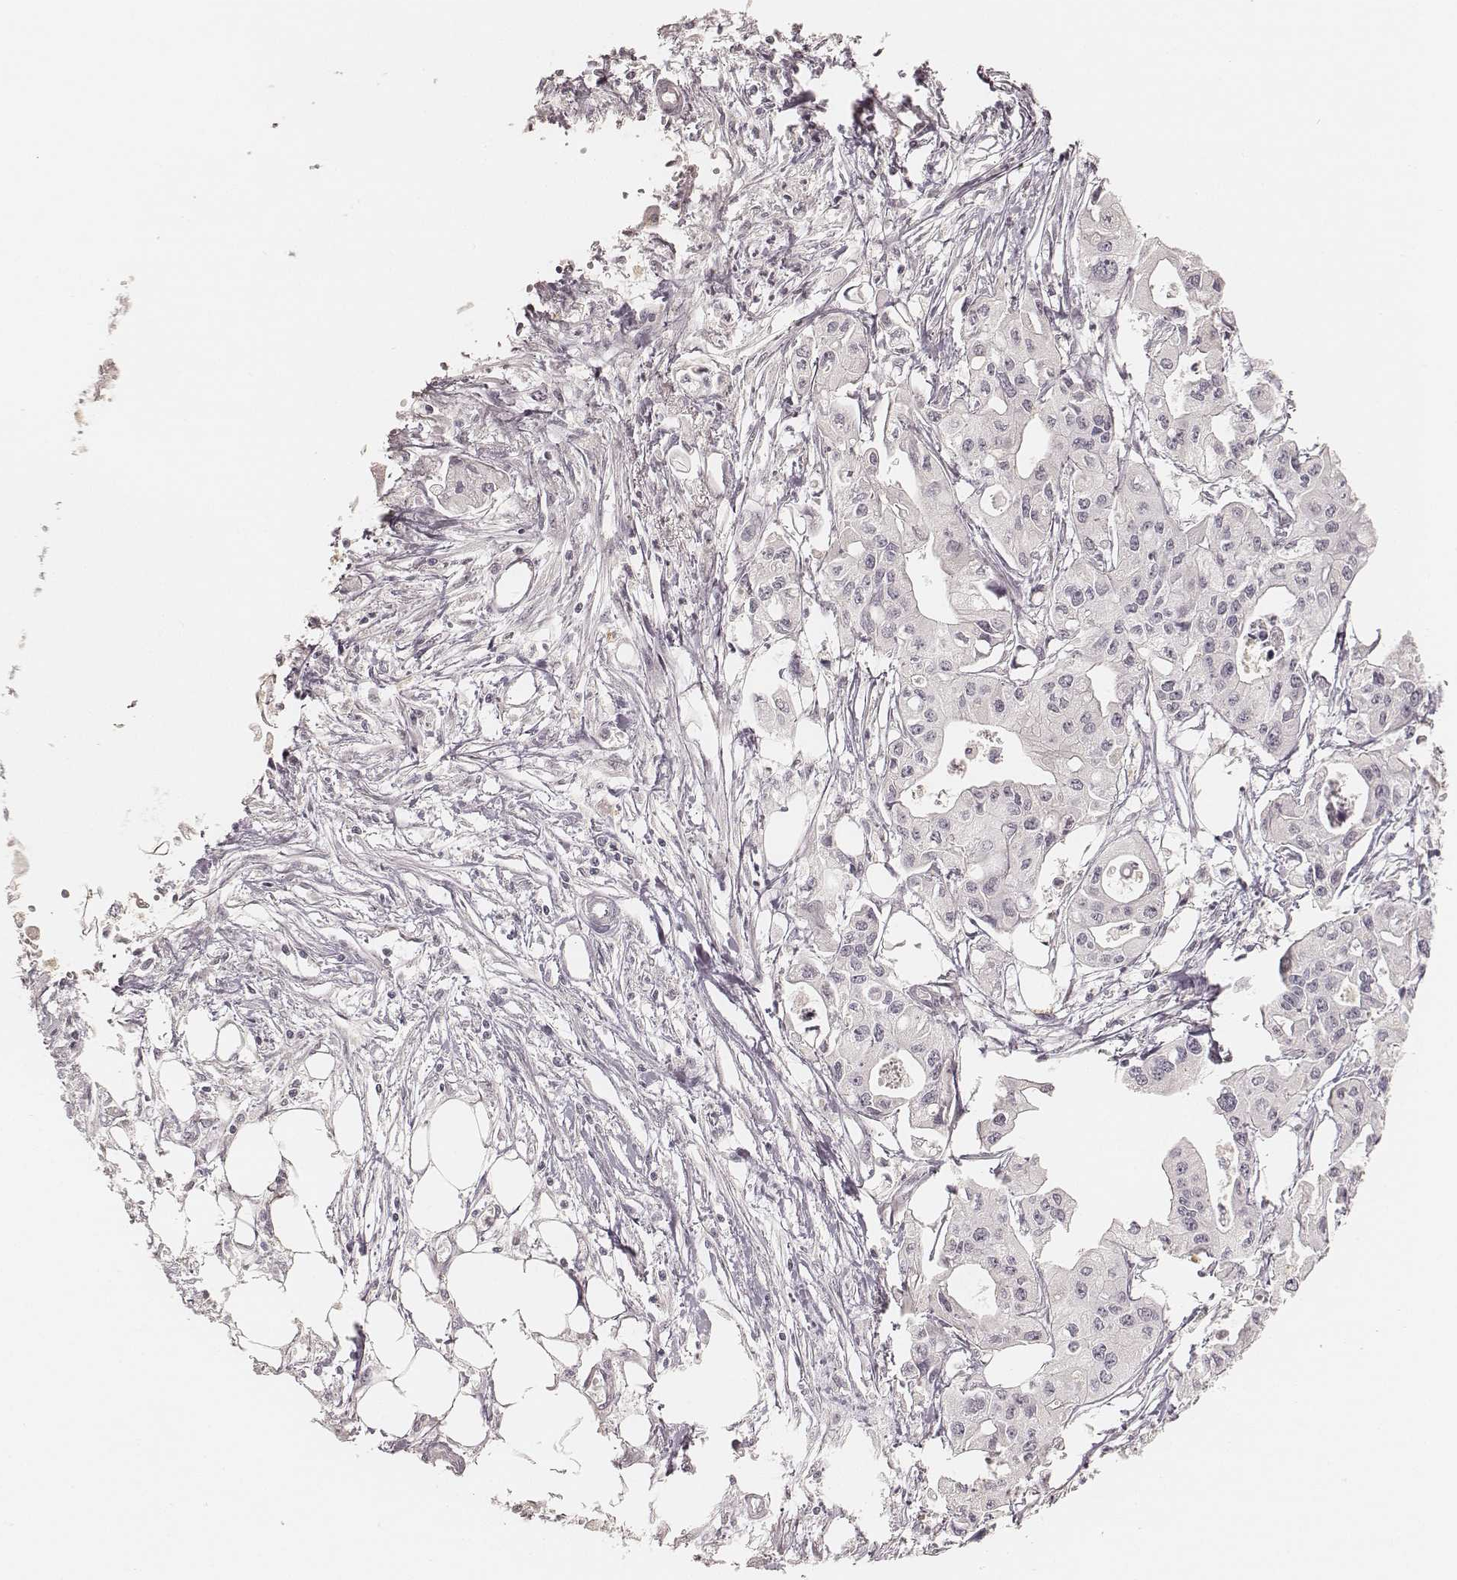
{"staining": {"intensity": "negative", "quantity": "none", "location": "none"}, "tissue": "pancreatic cancer", "cell_type": "Tumor cells", "image_type": "cancer", "snomed": [{"axis": "morphology", "description": "Adenocarcinoma, NOS"}, {"axis": "topography", "description": "Pancreas"}], "caption": "Immunohistochemistry micrograph of neoplastic tissue: pancreatic adenocarcinoma stained with DAB (3,3'-diaminobenzidine) demonstrates no significant protein expression in tumor cells.", "gene": "GORASP2", "patient": {"sex": "male", "age": 70}}